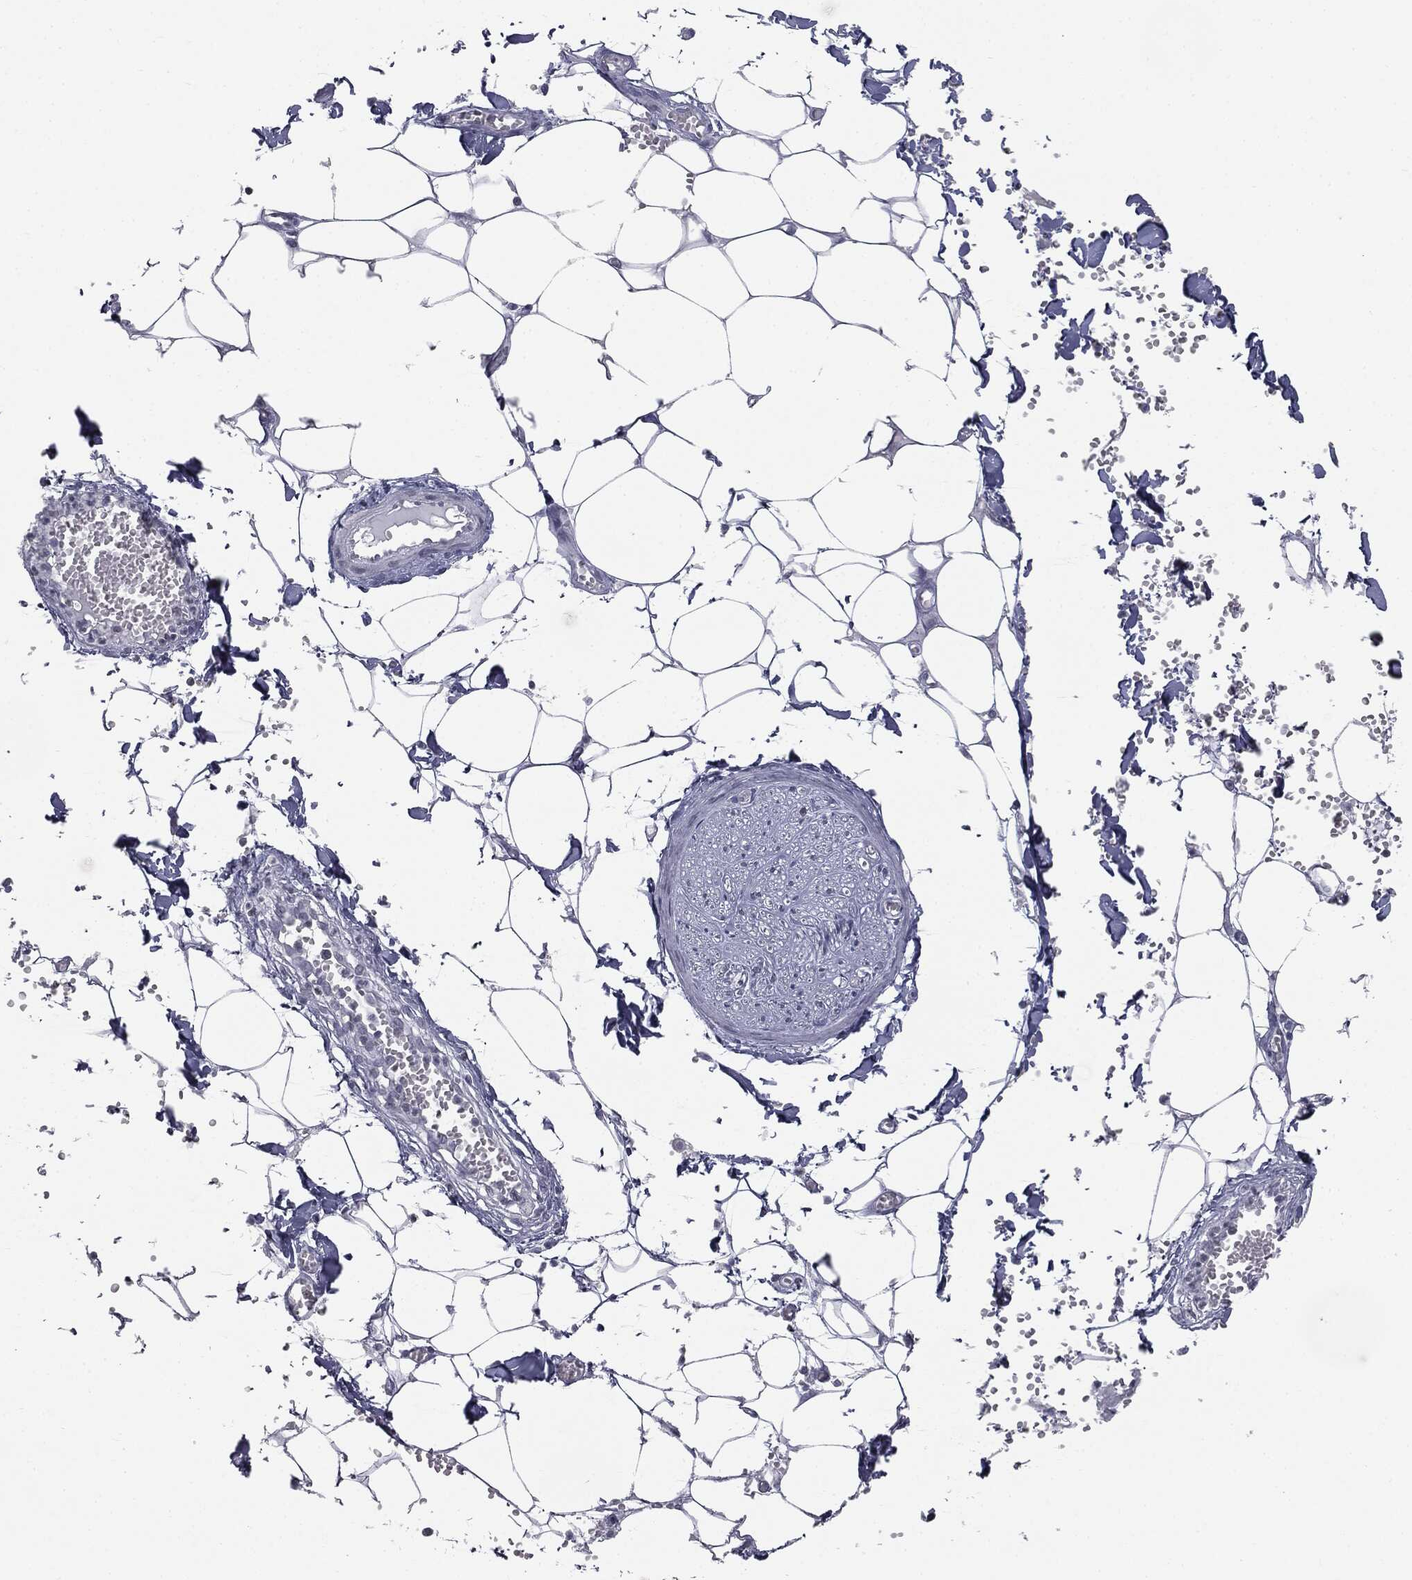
{"staining": {"intensity": "negative", "quantity": "none", "location": "none"}, "tissue": "adipose tissue", "cell_type": "Adipocytes", "image_type": "normal", "snomed": [{"axis": "morphology", "description": "Normal tissue, NOS"}, {"axis": "morphology", "description": "Squamous cell carcinoma, NOS"}, {"axis": "topography", "description": "Cartilage tissue"}, {"axis": "topography", "description": "Lung"}], "caption": "Protein analysis of benign adipose tissue displays no significant staining in adipocytes.", "gene": "ALDOB", "patient": {"sex": "male", "age": 66}}